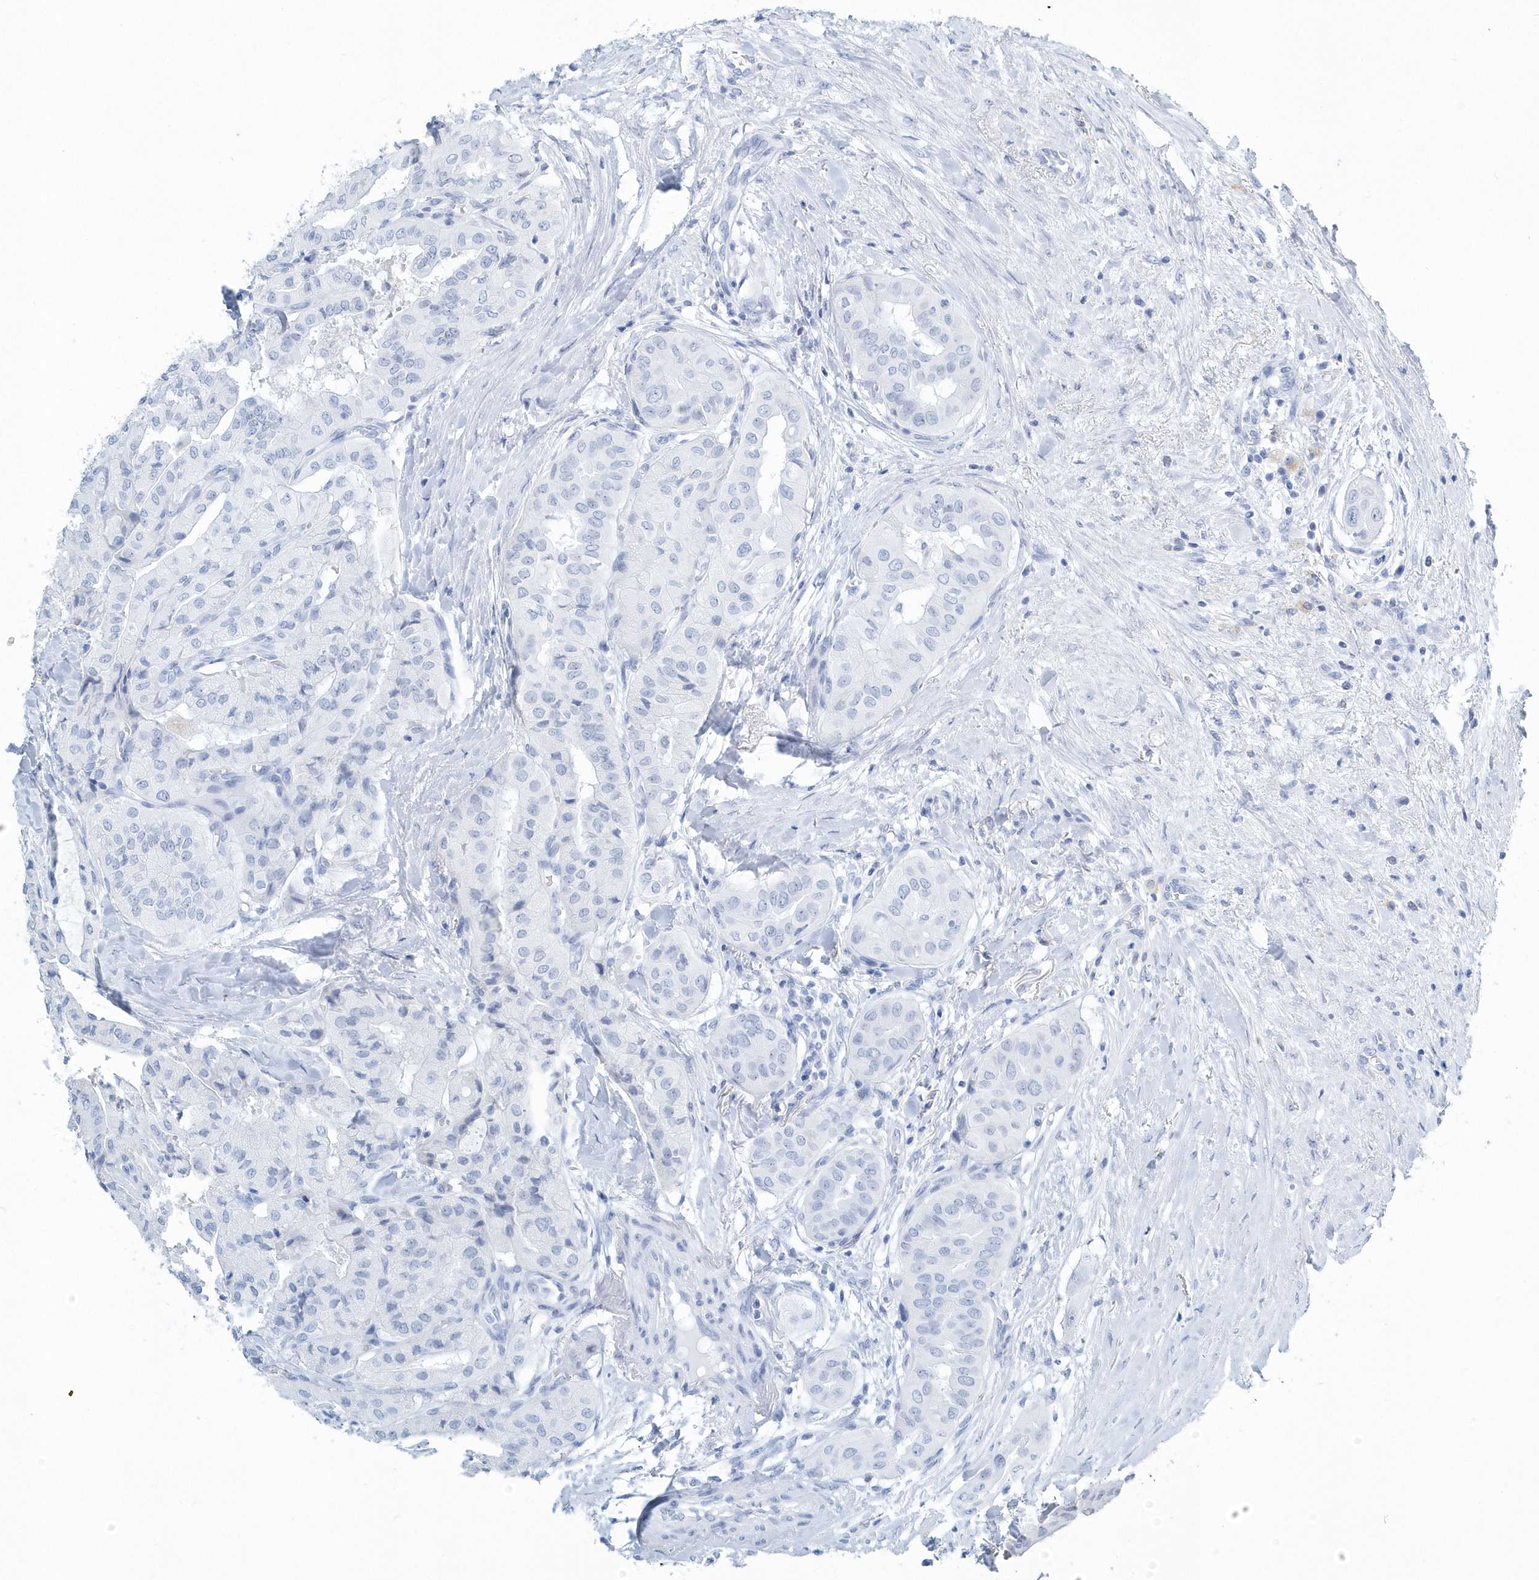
{"staining": {"intensity": "negative", "quantity": "none", "location": "none"}, "tissue": "thyroid cancer", "cell_type": "Tumor cells", "image_type": "cancer", "snomed": [{"axis": "morphology", "description": "Papillary adenocarcinoma, NOS"}, {"axis": "topography", "description": "Thyroid gland"}], "caption": "This image is of thyroid cancer (papillary adenocarcinoma) stained with IHC to label a protein in brown with the nuclei are counter-stained blue. There is no staining in tumor cells.", "gene": "PTPRO", "patient": {"sex": "female", "age": 59}}